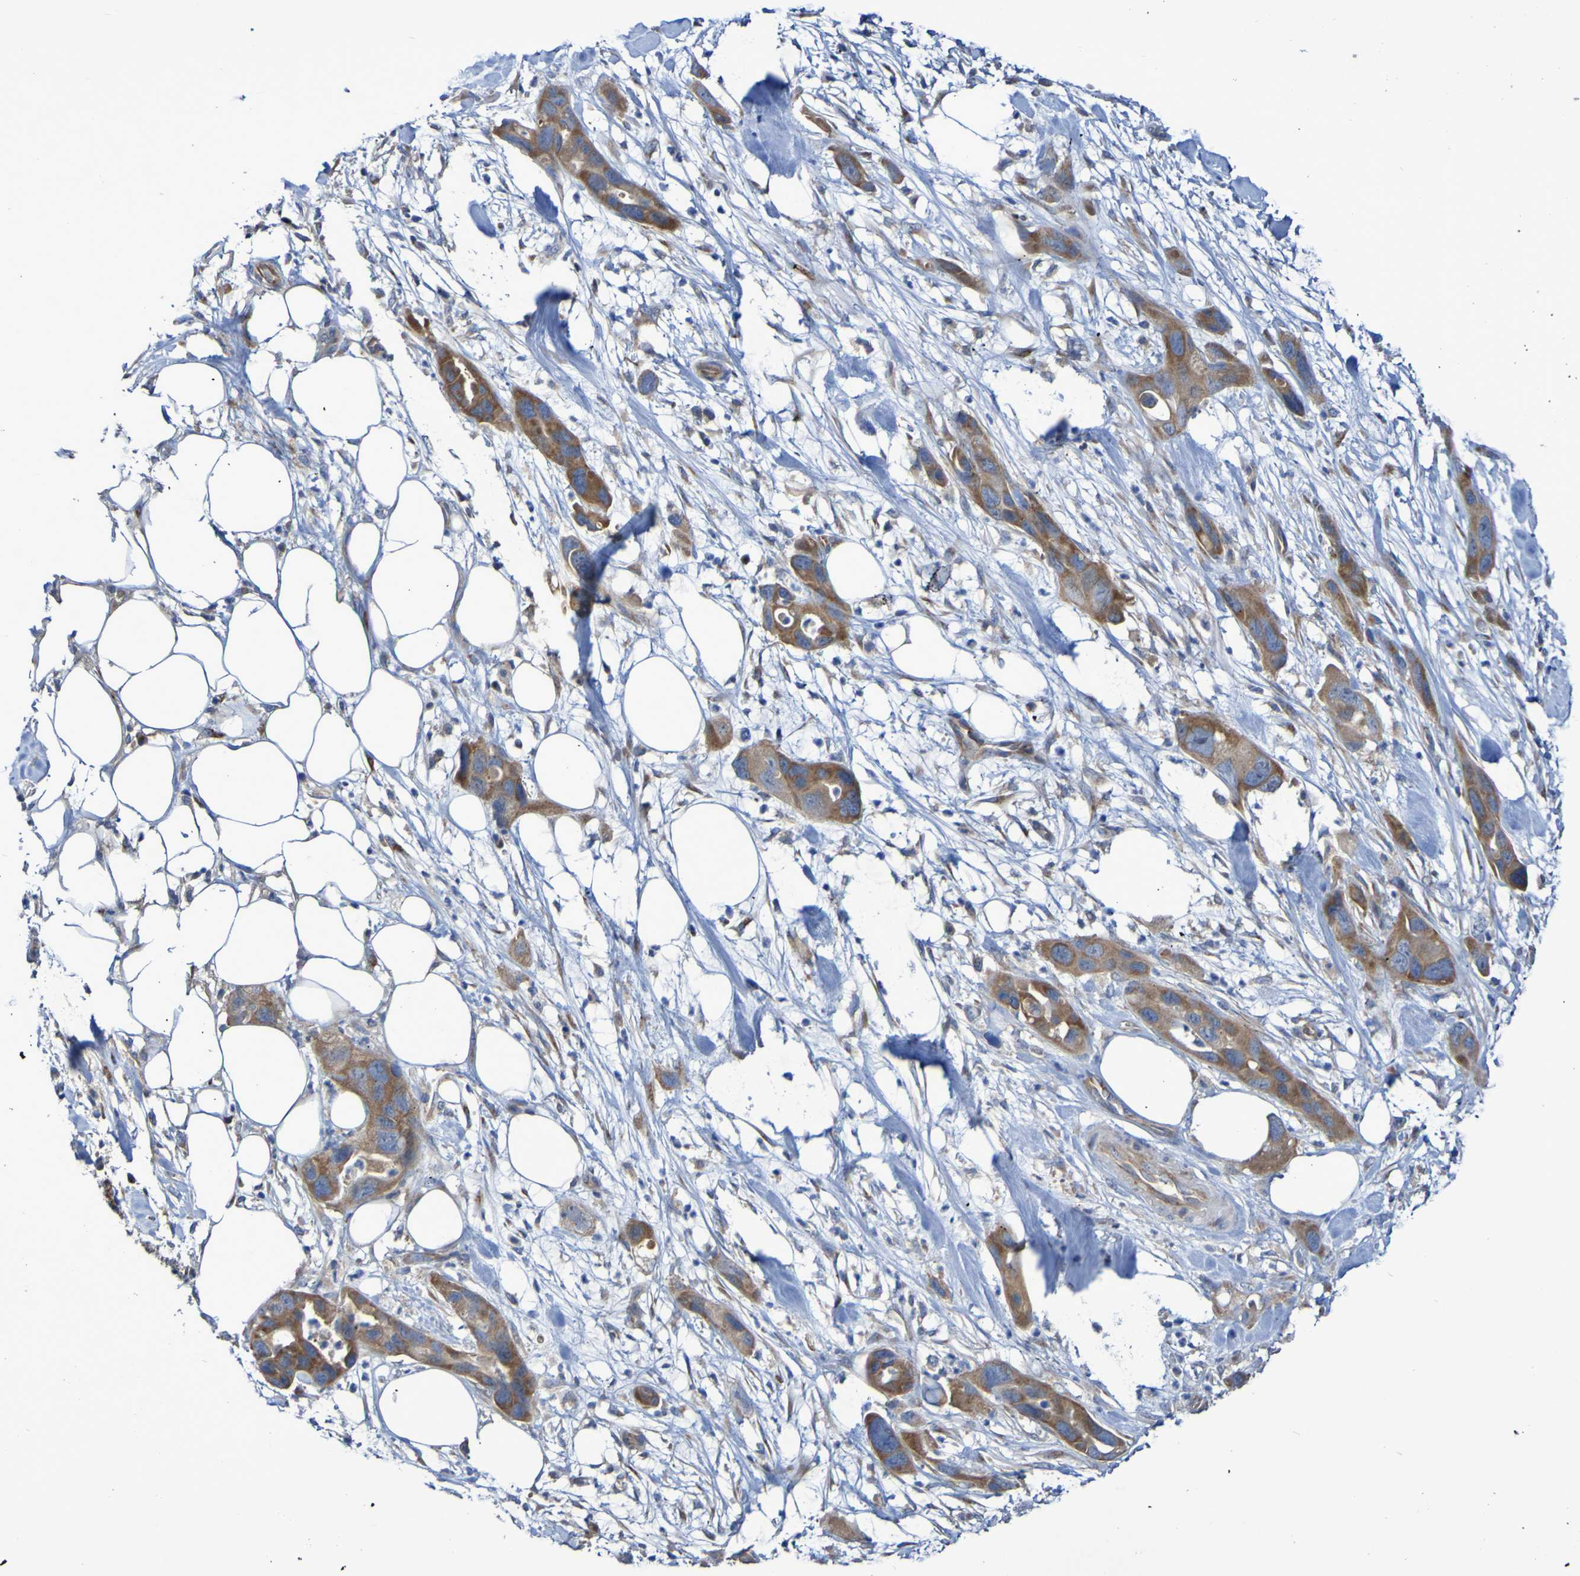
{"staining": {"intensity": "moderate", "quantity": ">75%", "location": "cytoplasmic/membranous"}, "tissue": "pancreatic cancer", "cell_type": "Tumor cells", "image_type": "cancer", "snomed": [{"axis": "morphology", "description": "Adenocarcinoma, NOS"}, {"axis": "topography", "description": "Pancreas"}], "caption": "A histopathology image showing moderate cytoplasmic/membranous expression in approximately >75% of tumor cells in pancreatic cancer, as visualized by brown immunohistochemical staining.", "gene": "LMBRD2", "patient": {"sex": "female", "age": 71}}